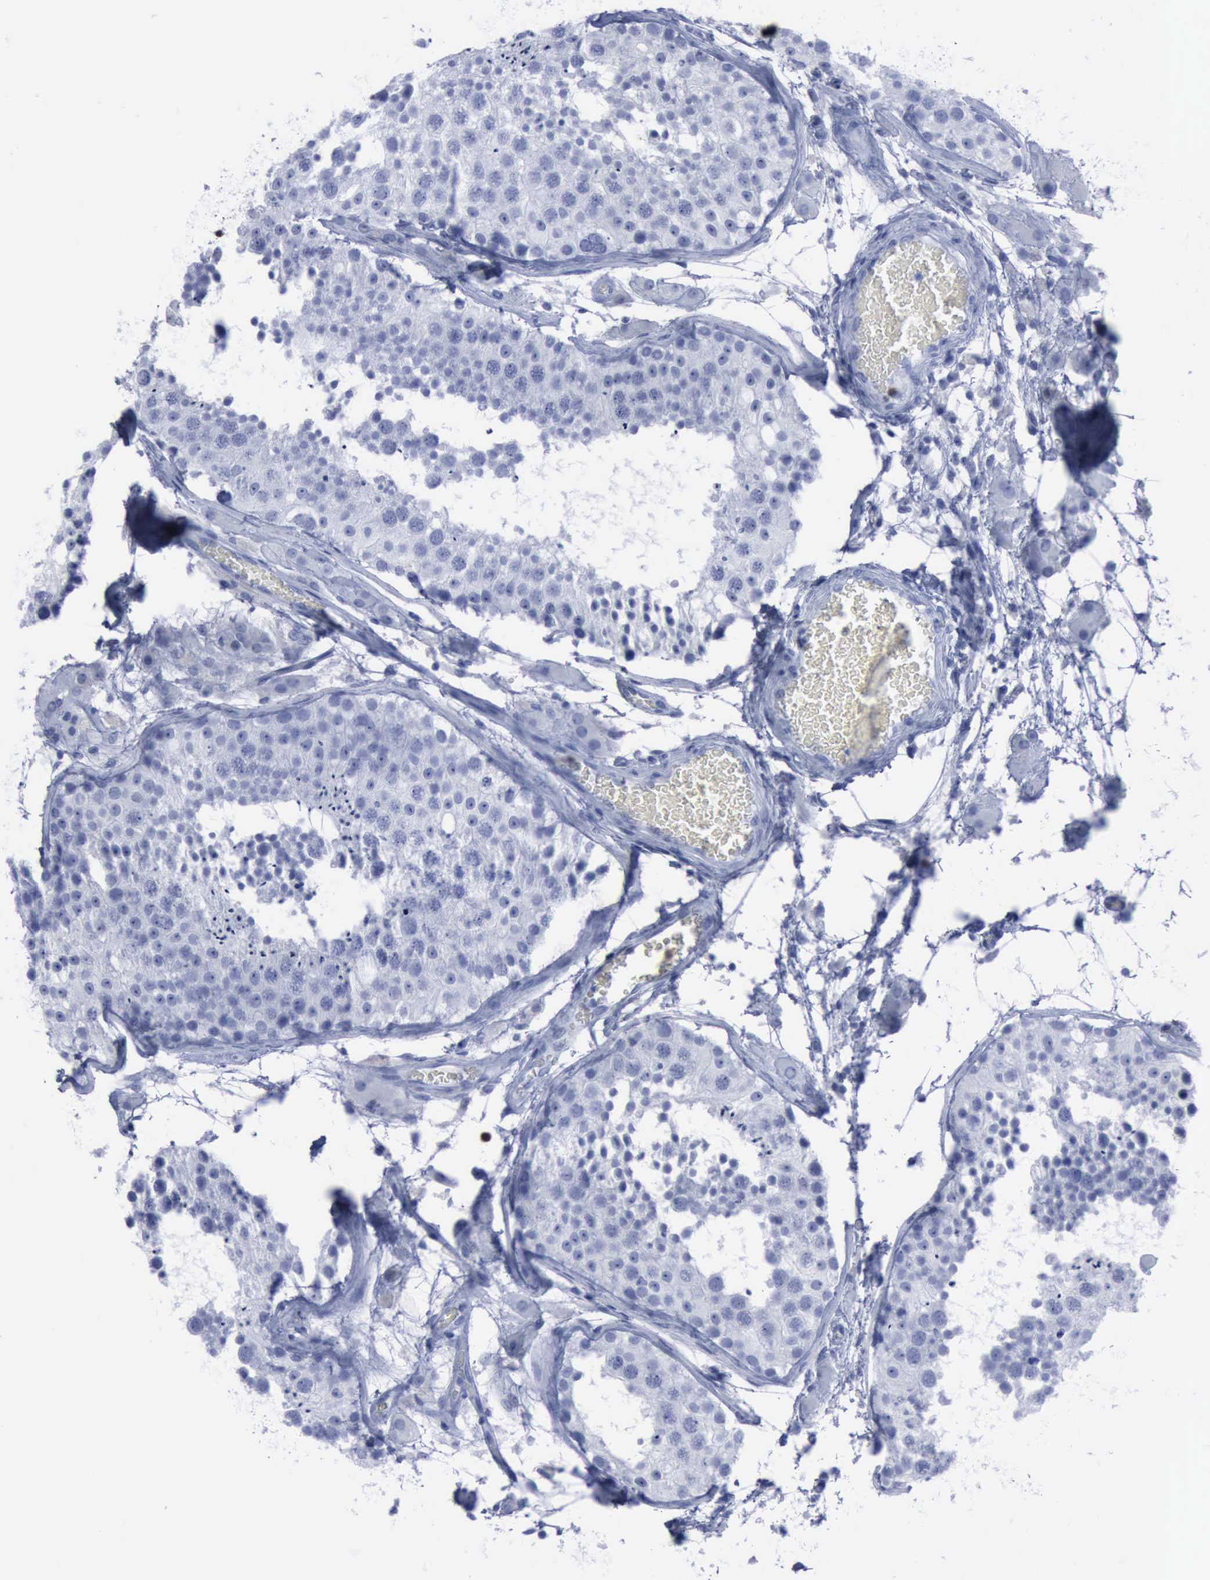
{"staining": {"intensity": "negative", "quantity": "none", "location": "none"}, "tissue": "testis", "cell_type": "Cells in seminiferous ducts", "image_type": "normal", "snomed": [{"axis": "morphology", "description": "Normal tissue, NOS"}, {"axis": "topography", "description": "Testis"}], "caption": "This histopathology image is of normal testis stained with IHC to label a protein in brown with the nuclei are counter-stained blue. There is no staining in cells in seminiferous ducts. (Stains: DAB IHC with hematoxylin counter stain, Microscopy: brightfield microscopy at high magnification).", "gene": "CSTA", "patient": {"sex": "male", "age": 26}}